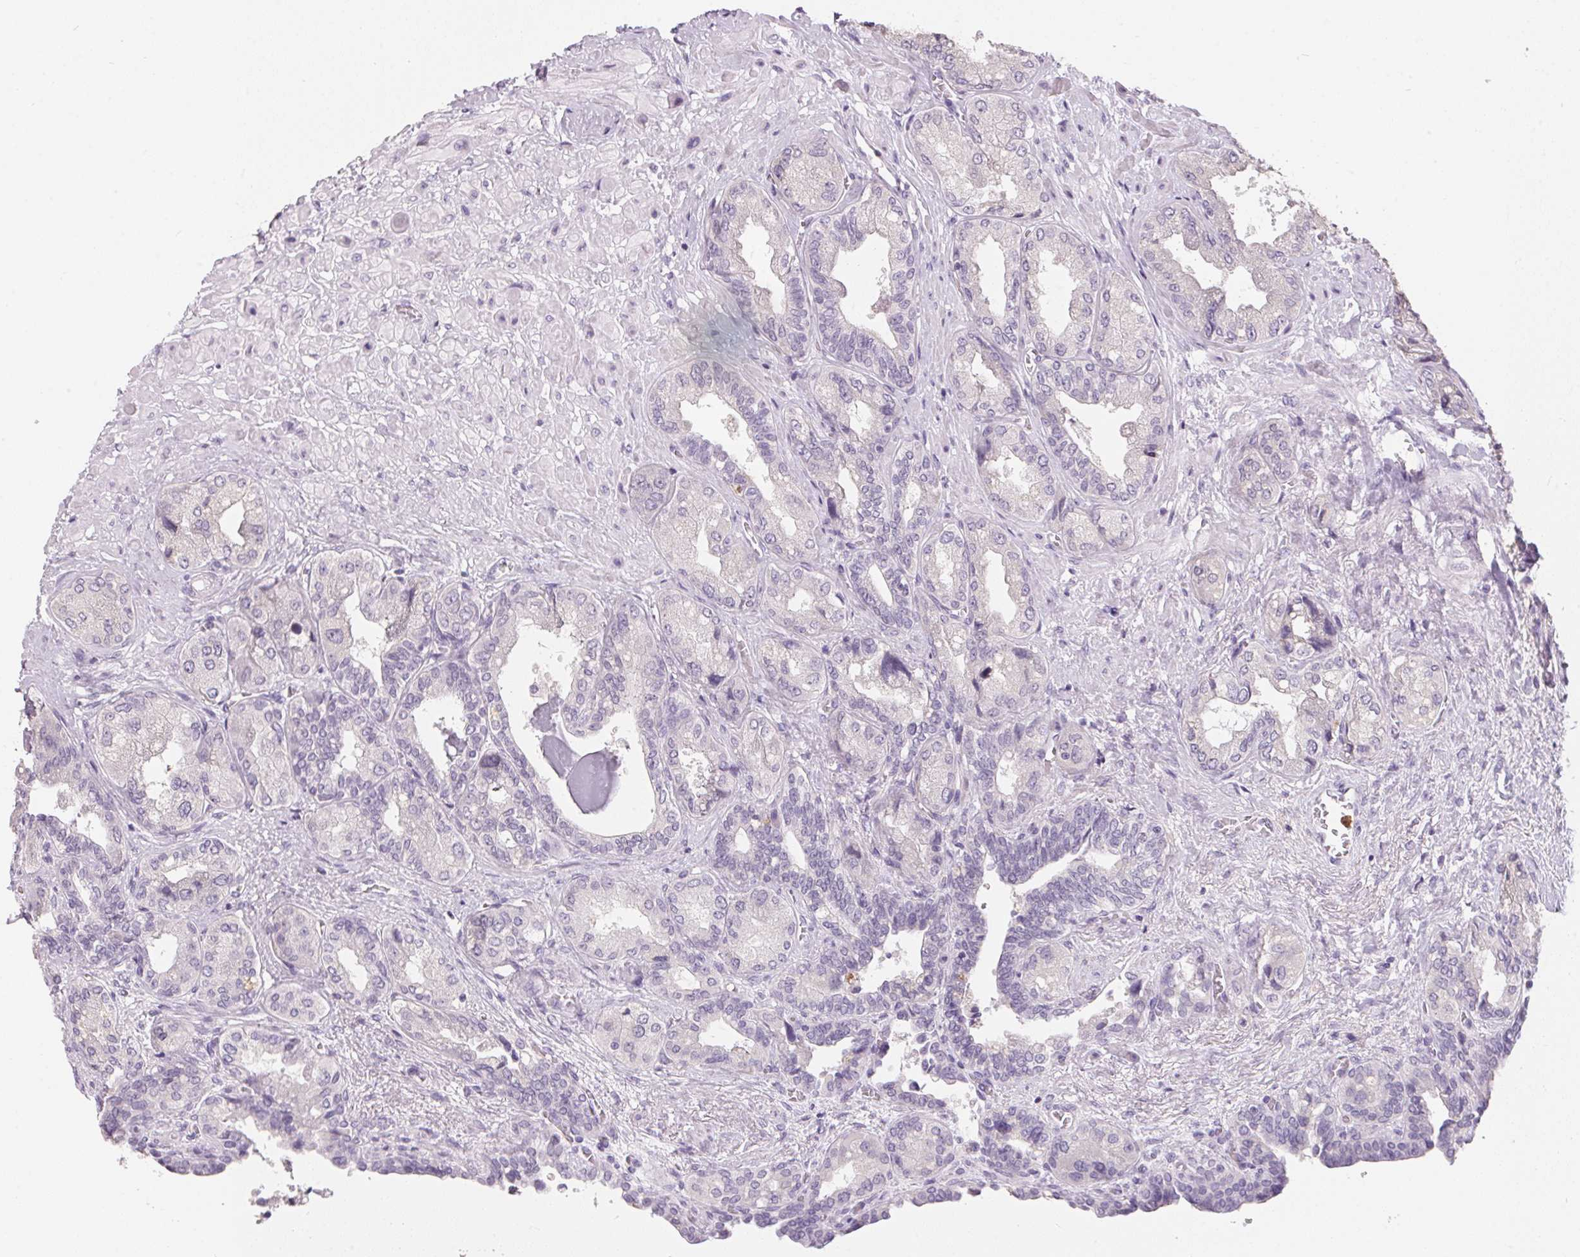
{"staining": {"intensity": "negative", "quantity": "none", "location": "none"}, "tissue": "seminal vesicle", "cell_type": "Glandular cells", "image_type": "normal", "snomed": [{"axis": "morphology", "description": "Normal tissue, NOS"}, {"axis": "topography", "description": "Seminal veicle"}], "caption": "This is an IHC image of unremarkable human seminal vesicle. There is no staining in glandular cells.", "gene": "SERPINB1", "patient": {"sex": "male", "age": 68}}